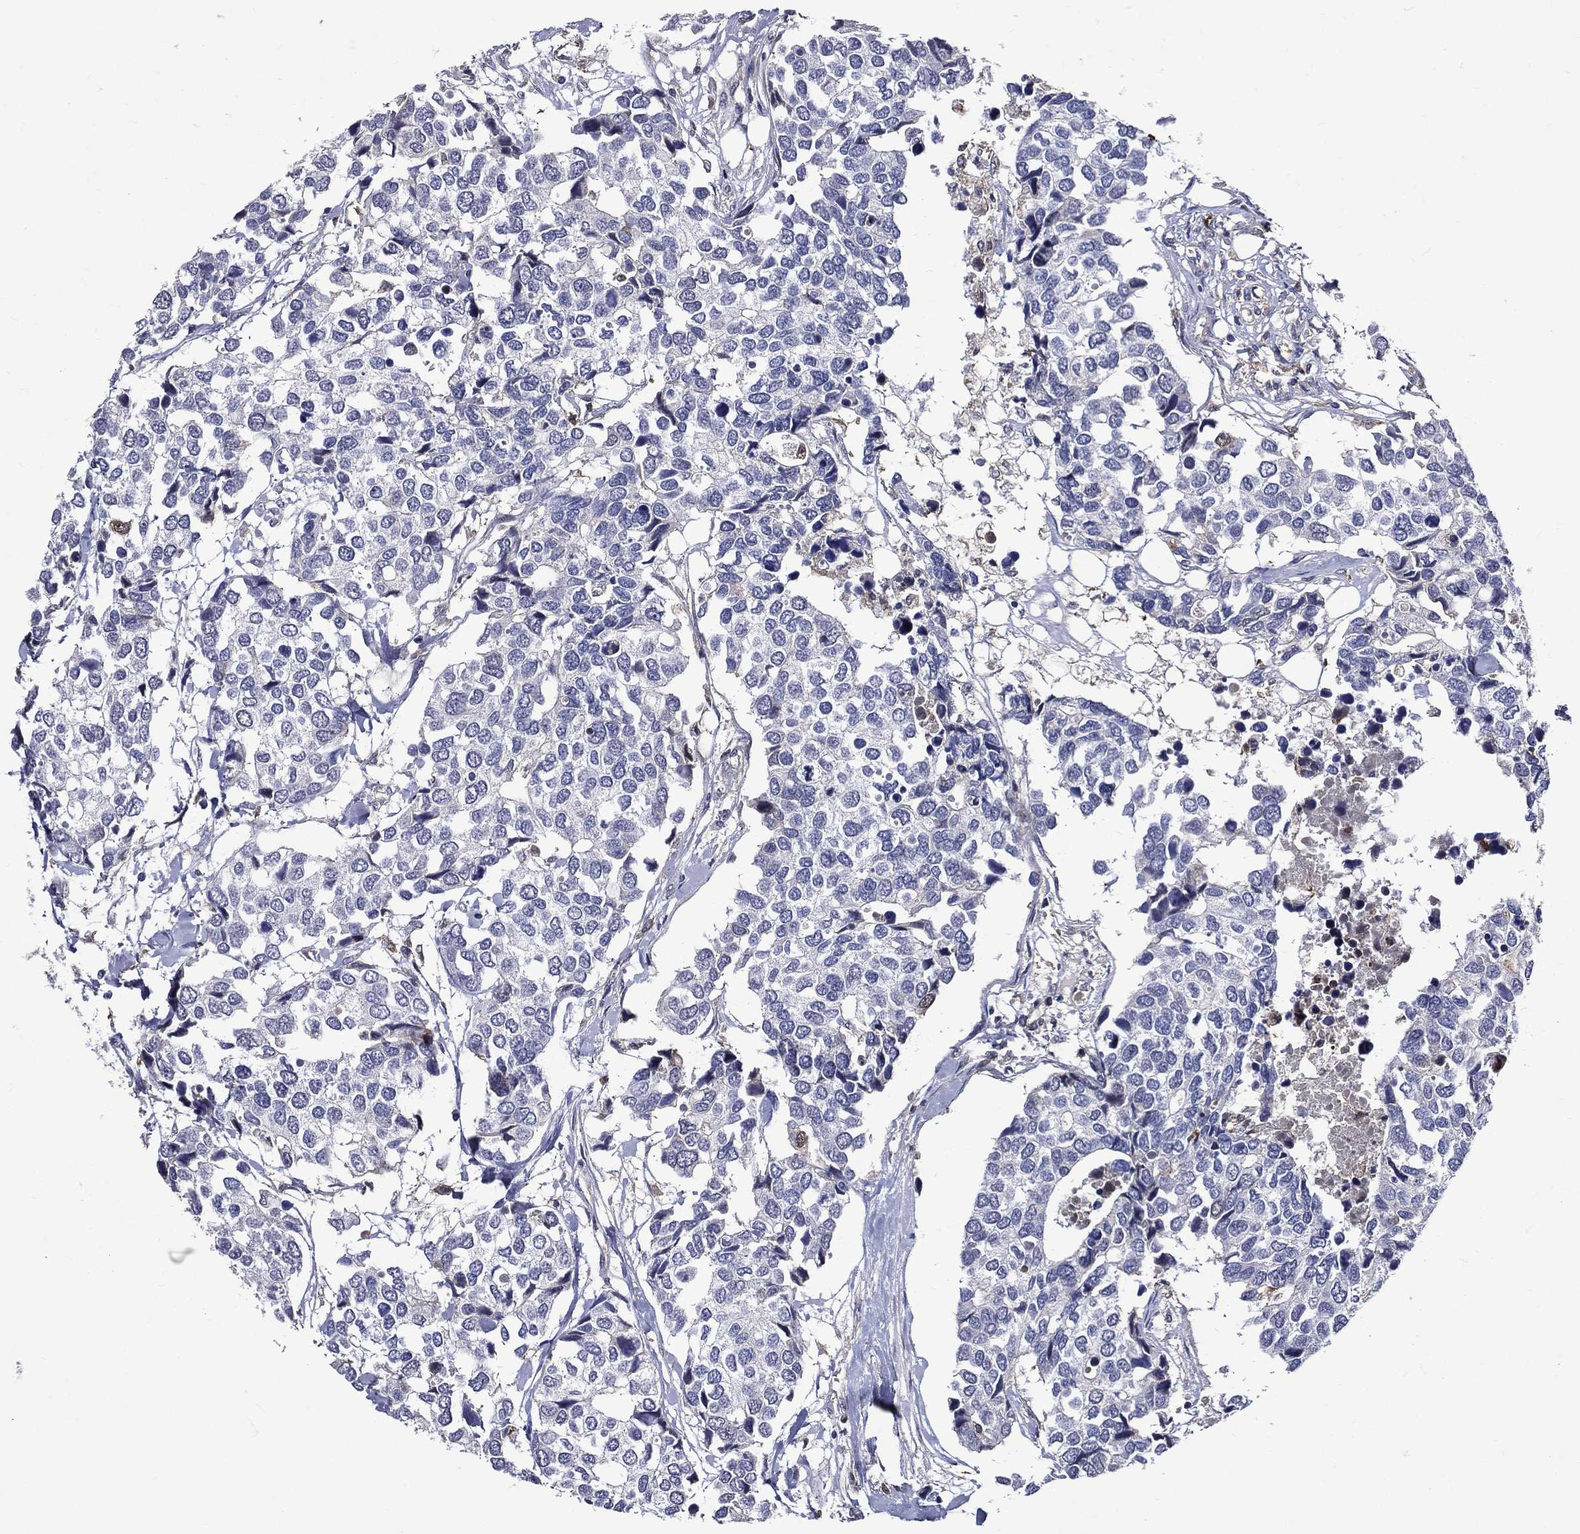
{"staining": {"intensity": "negative", "quantity": "none", "location": "none"}, "tissue": "breast cancer", "cell_type": "Tumor cells", "image_type": "cancer", "snomed": [{"axis": "morphology", "description": "Duct carcinoma"}, {"axis": "topography", "description": "Breast"}], "caption": "The micrograph reveals no staining of tumor cells in invasive ductal carcinoma (breast).", "gene": "GPR171", "patient": {"sex": "female", "age": 83}}